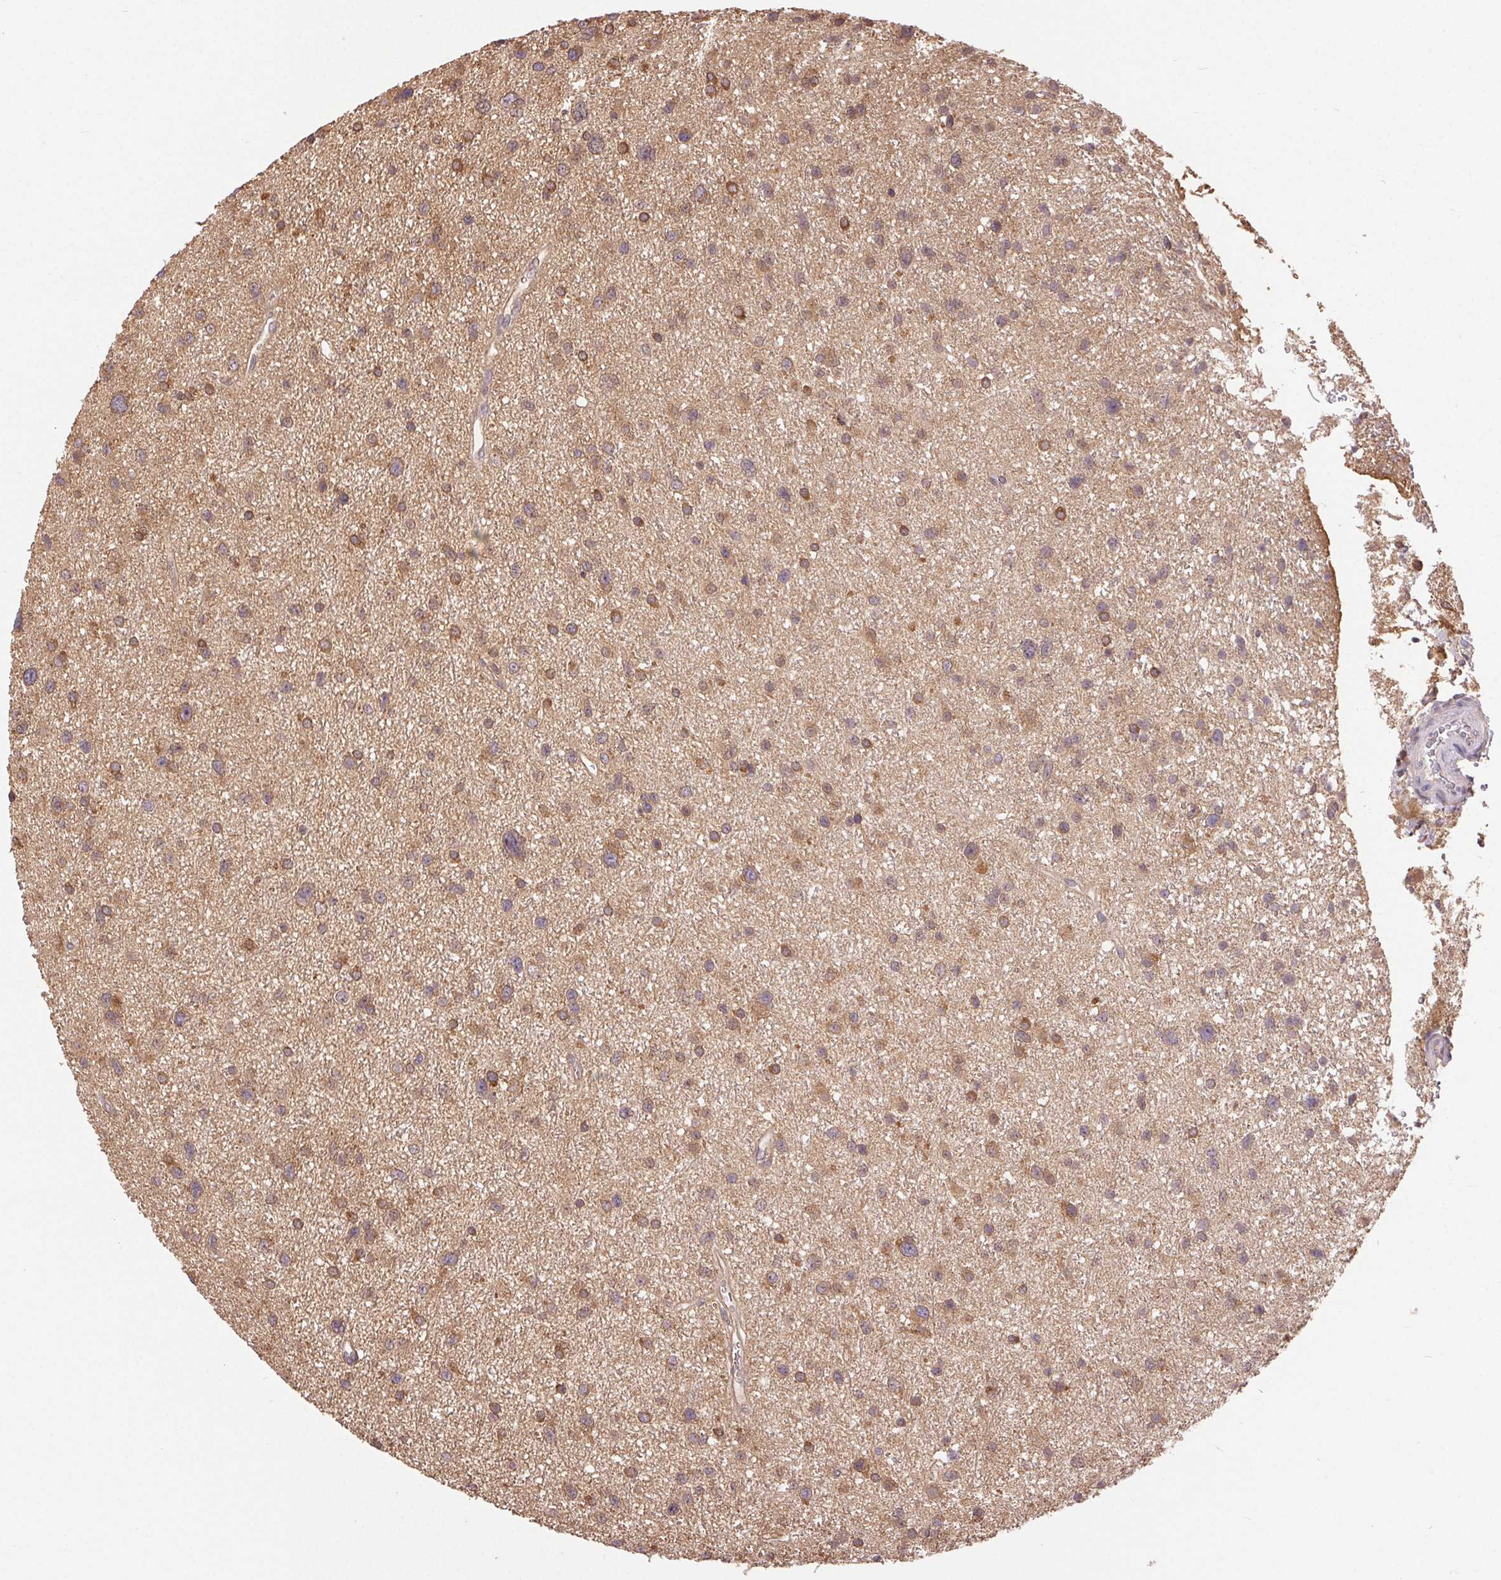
{"staining": {"intensity": "moderate", "quantity": "25%-75%", "location": "cytoplasmic/membranous"}, "tissue": "glioma", "cell_type": "Tumor cells", "image_type": "cancer", "snomed": [{"axis": "morphology", "description": "Glioma, malignant, Low grade"}, {"axis": "topography", "description": "Brain"}], "caption": "Immunohistochemistry (IHC) (DAB (3,3'-diaminobenzidine)) staining of human glioma exhibits moderate cytoplasmic/membranous protein expression in approximately 25%-75% of tumor cells.", "gene": "GDI2", "patient": {"sex": "female", "age": 55}}